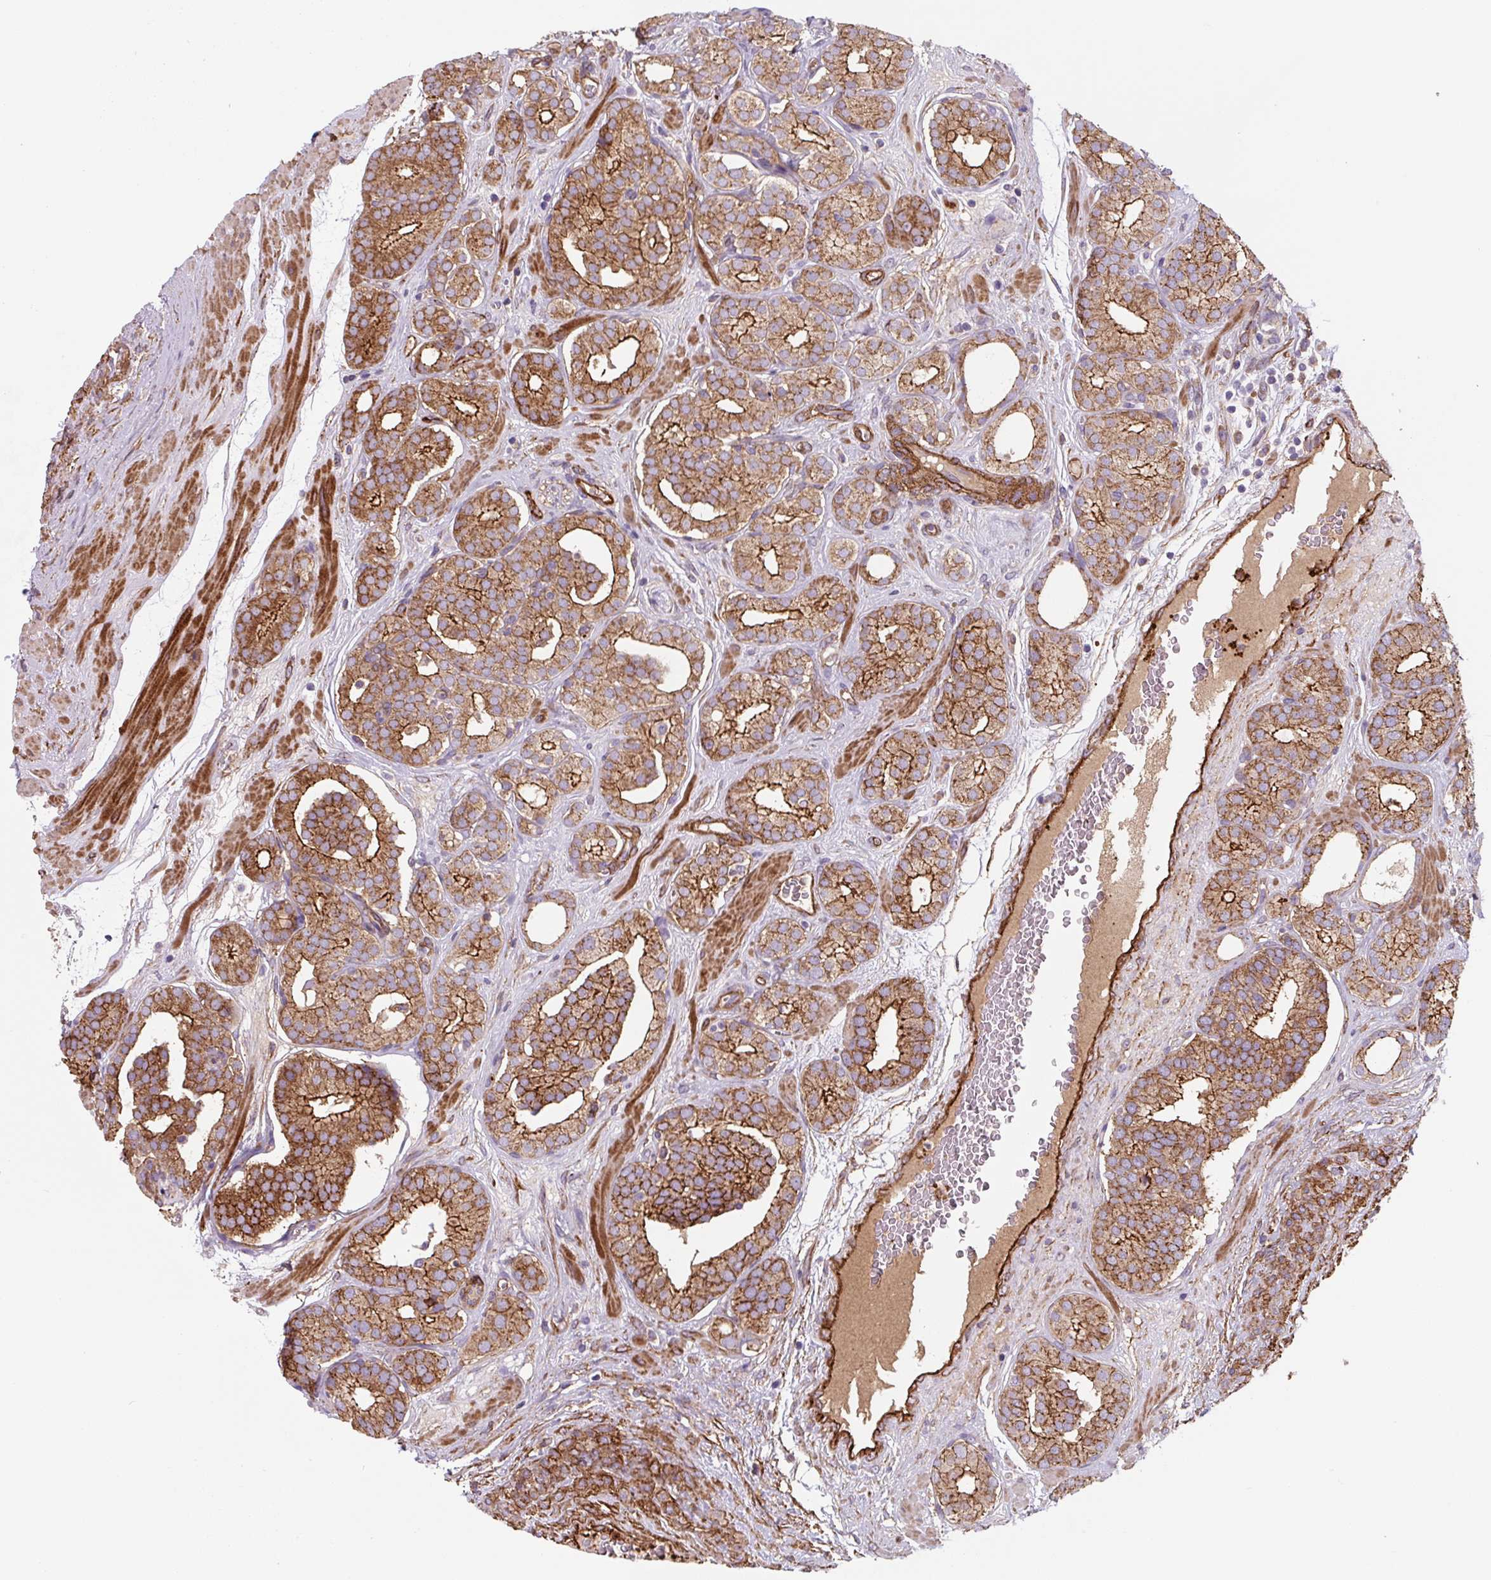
{"staining": {"intensity": "moderate", "quantity": ">75%", "location": "cytoplasmic/membranous"}, "tissue": "prostate cancer", "cell_type": "Tumor cells", "image_type": "cancer", "snomed": [{"axis": "morphology", "description": "Adenocarcinoma, High grade"}, {"axis": "topography", "description": "Prostate"}], "caption": "This photomicrograph shows adenocarcinoma (high-grade) (prostate) stained with immunohistochemistry (IHC) to label a protein in brown. The cytoplasmic/membranous of tumor cells show moderate positivity for the protein. Nuclei are counter-stained blue.", "gene": "DHFR2", "patient": {"sex": "male", "age": 66}}